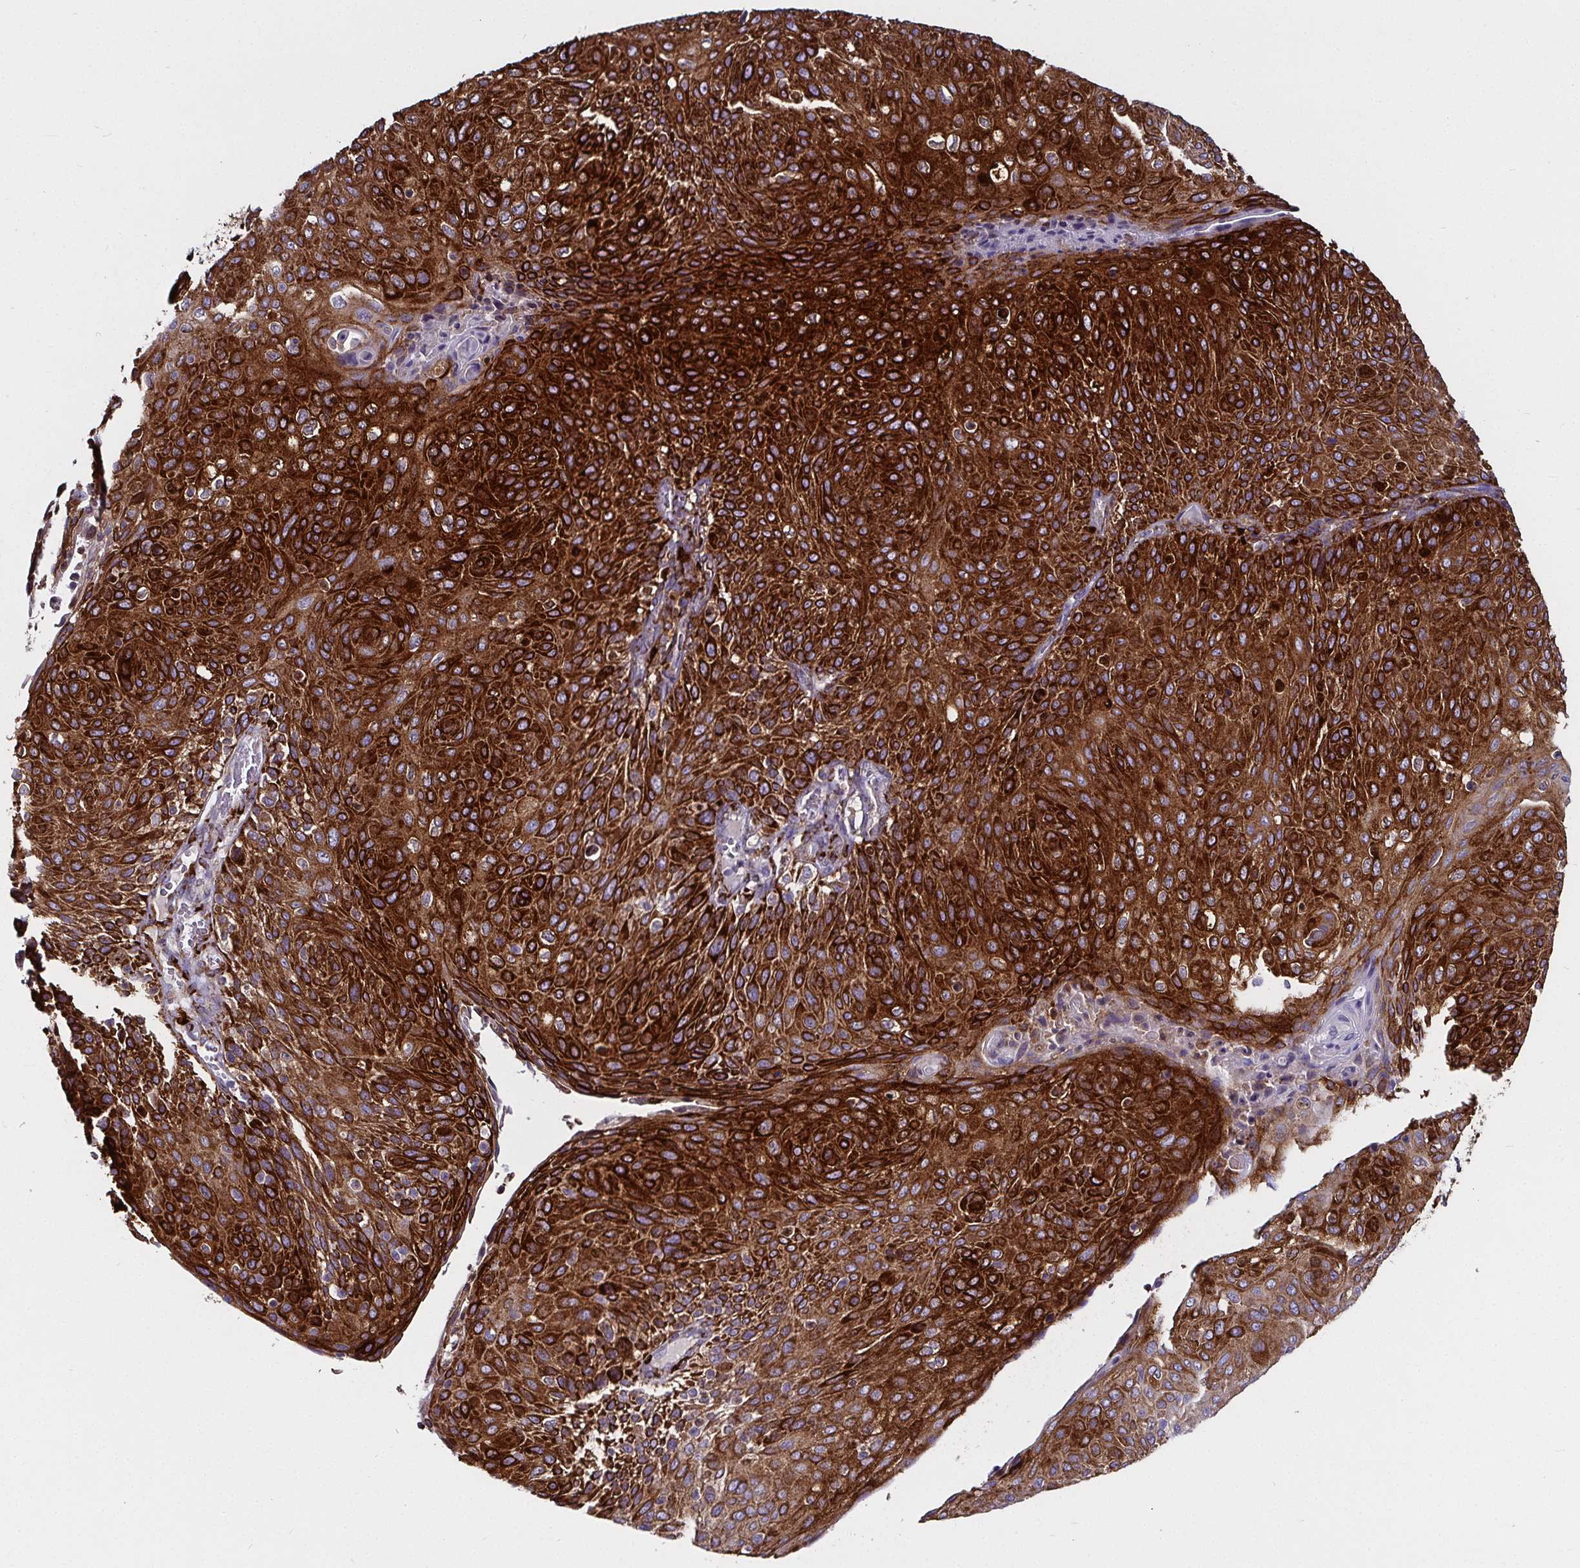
{"staining": {"intensity": "strong", "quantity": ">75%", "location": "cytoplasmic/membranous"}, "tissue": "cervical cancer", "cell_type": "Tumor cells", "image_type": "cancer", "snomed": [{"axis": "morphology", "description": "Squamous cell carcinoma, NOS"}, {"axis": "topography", "description": "Cervix"}], "caption": "Squamous cell carcinoma (cervical) stained with DAB immunohistochemistry exhibits high levels of strong cytoplasmic/membranous expression in approximately >75% of tumor cells. (DAB (3,3'-diaminobenzidine) = brown stain, brightfield microscopy at high magnification).", "gene": "P4HA2", "patient": {"sex": "female", "age": 31}}